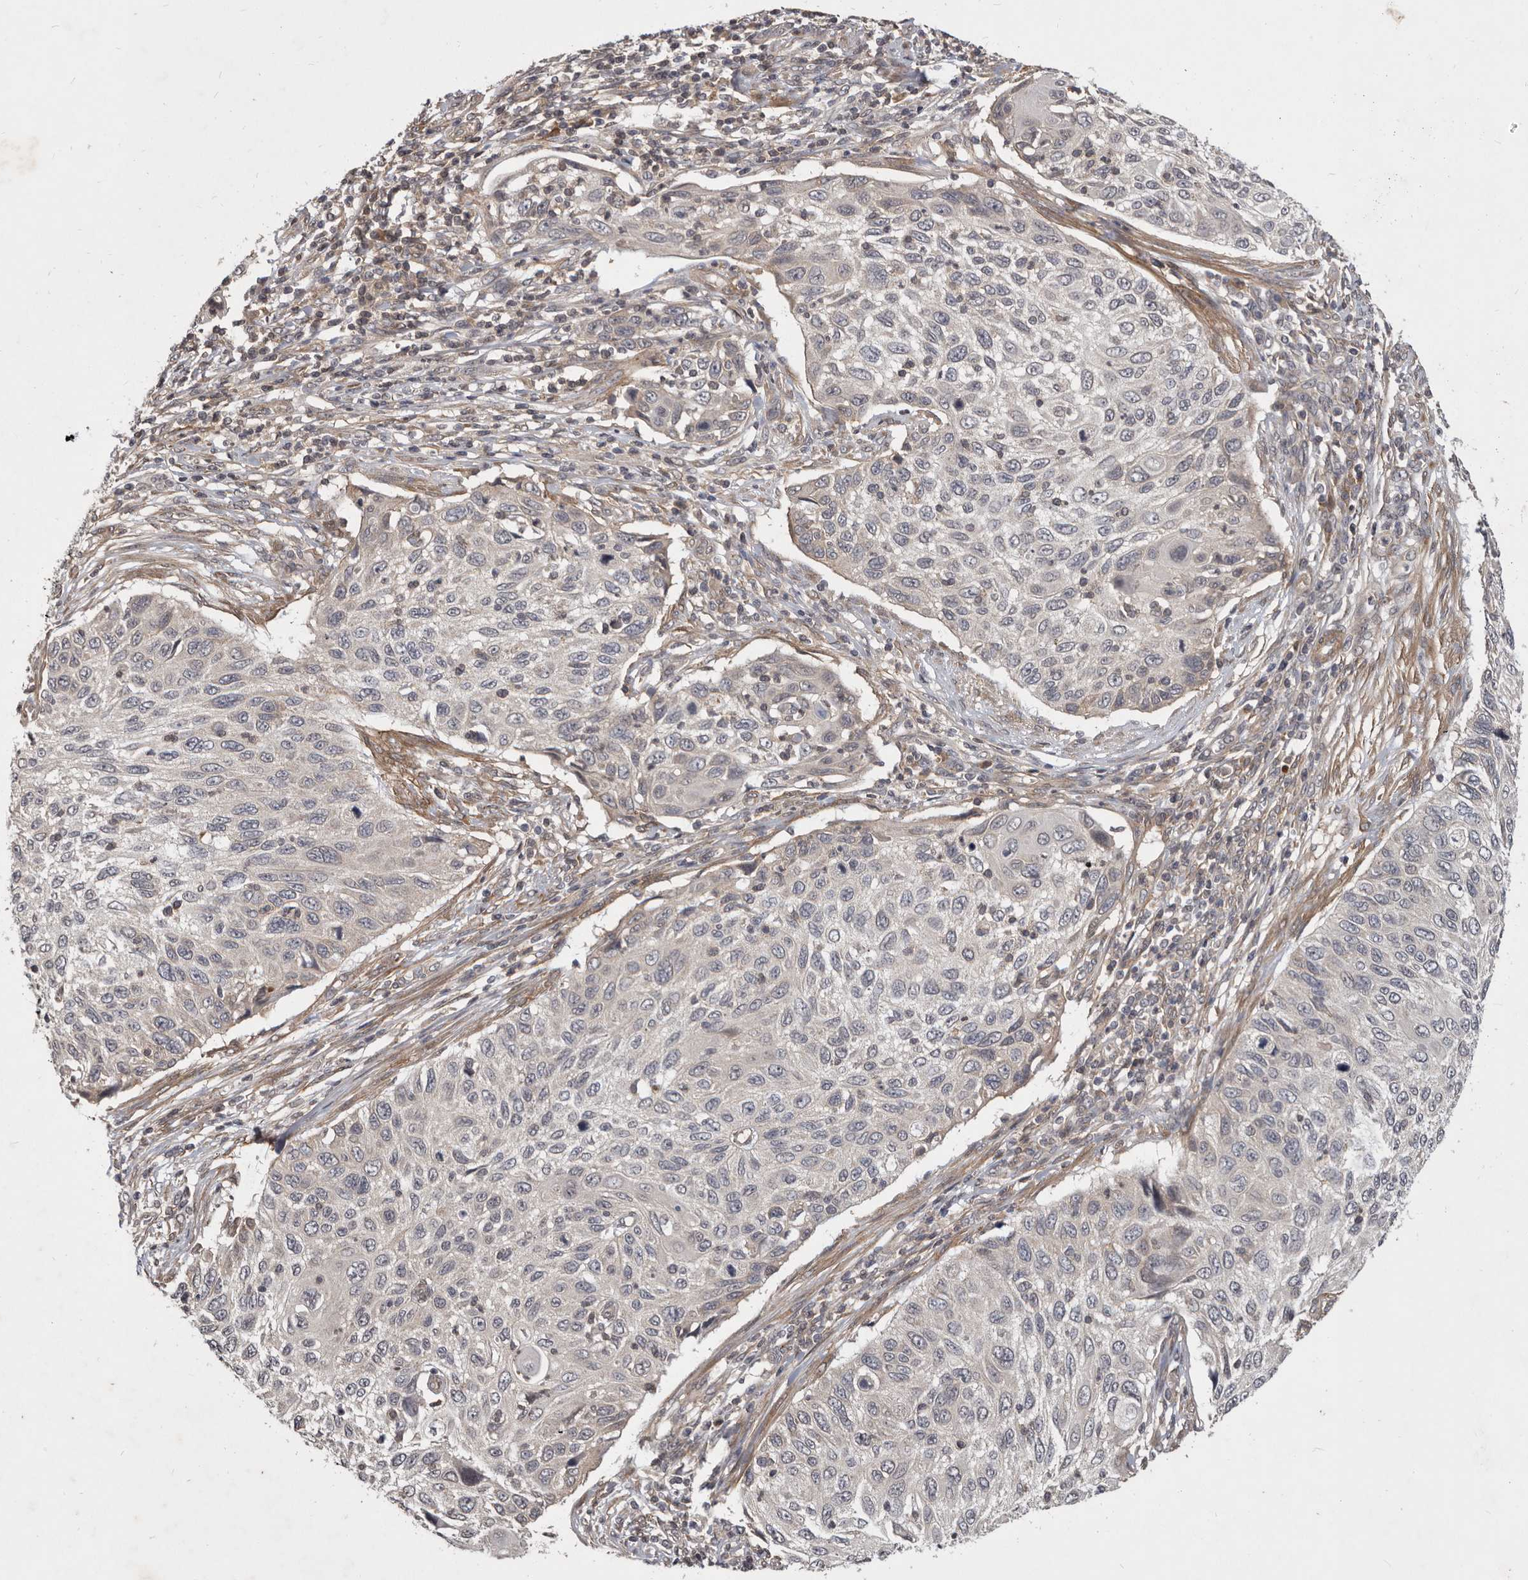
{"staining": {"intensity": "negative", "quantity": "none", "location": "none"}, "tissue": "cervical cancer", "cell_type": "Tumor cells", "image_type": "cancer", "snomed": [{"axis": "morphology", "description": "Squamous cell carcinoma, NOS"}, {"axis": "topography", "description": "Cervix"}], "caption": "DAB immunohistochemical staining of human cervical cancer (squamous cell carcinoma) reveals no significant staining in tumor cells. (IHC, brightfield microscopy, high magnification).", "gene": "DNAJC28", "patient": {"sex": "female", "age": 70}}